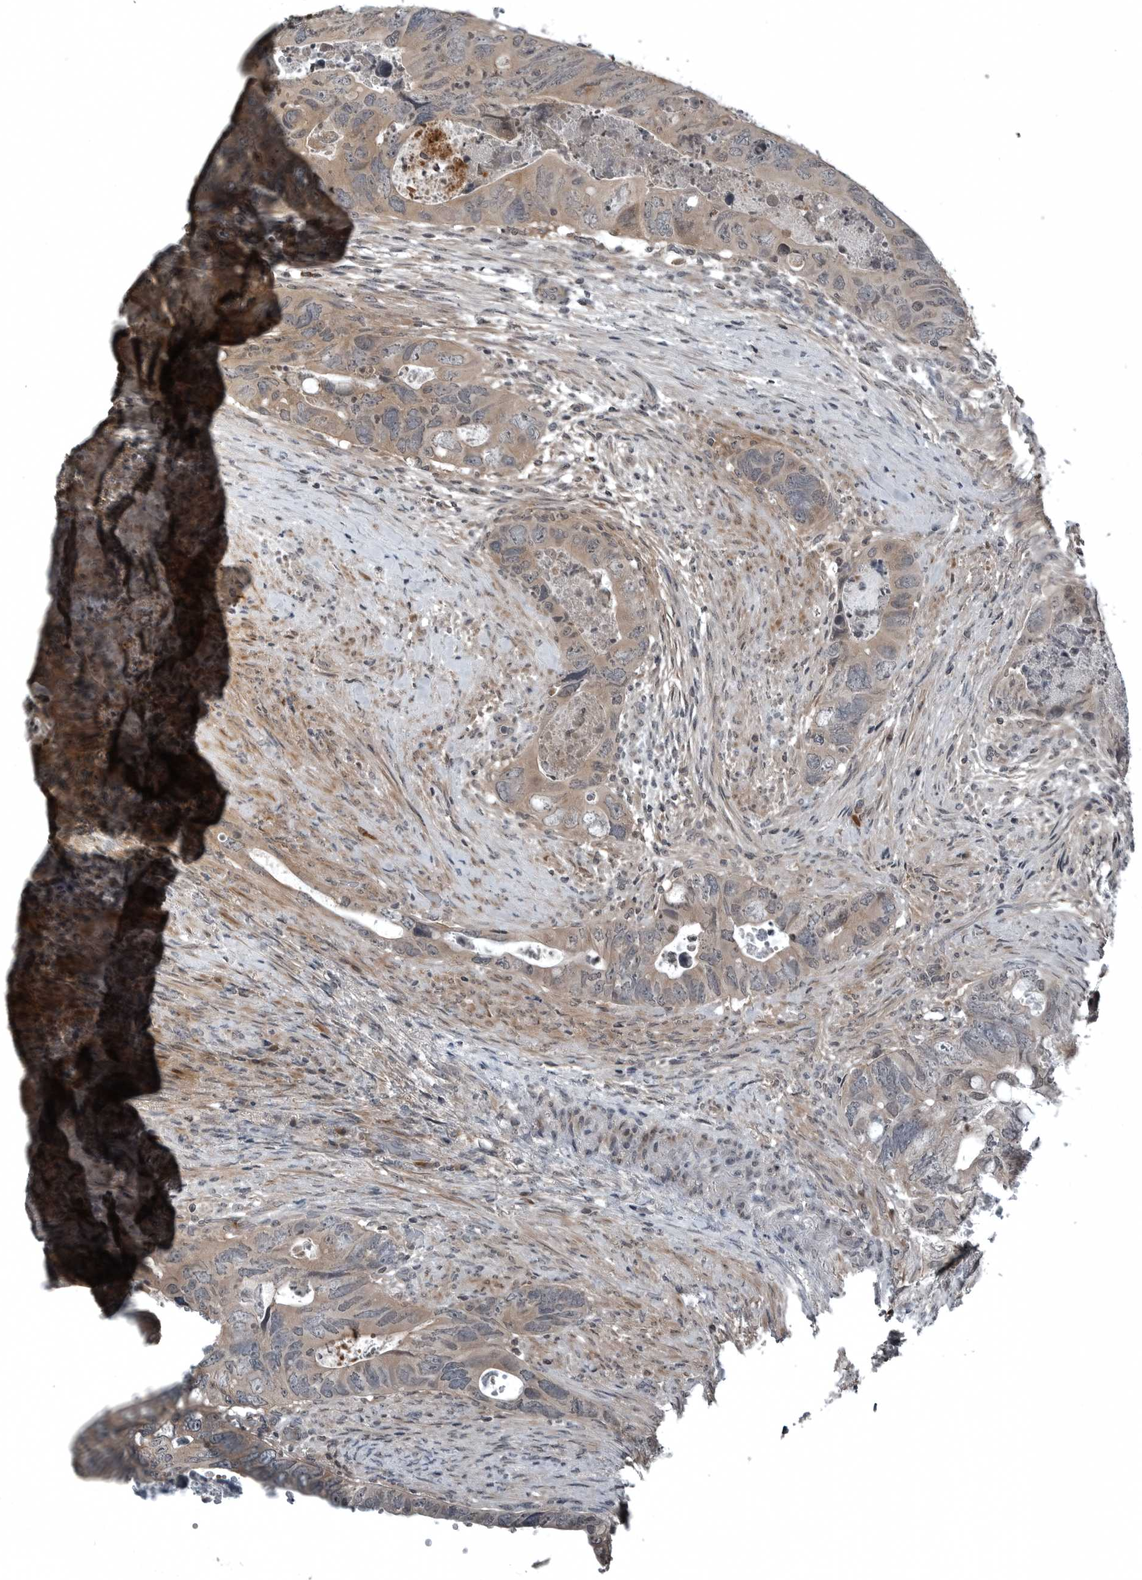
{"staining": {"intensity": "weak", "quantity": ">75%", "location": "cytoplasmic/membranous"}, "tissue": "colorectal cancer", "cell_type": "Tumor cells", "image_type": "cancer", "snomed": [{"axis": "morphology", "description": "Adenocarcinoma, NOS"}, {"axis": "topography", "description": "Rectum"}], "caption": "IHC (DAB (3,3'-diaminobenzidine)) staining of human colorectal cancer (adenocarcinoma) displays weak cytoplasmic/membranous protein expression in about >75% of tumor cells.", "gene": "GAK", "patient": {"sex": "male", "age": 63}}